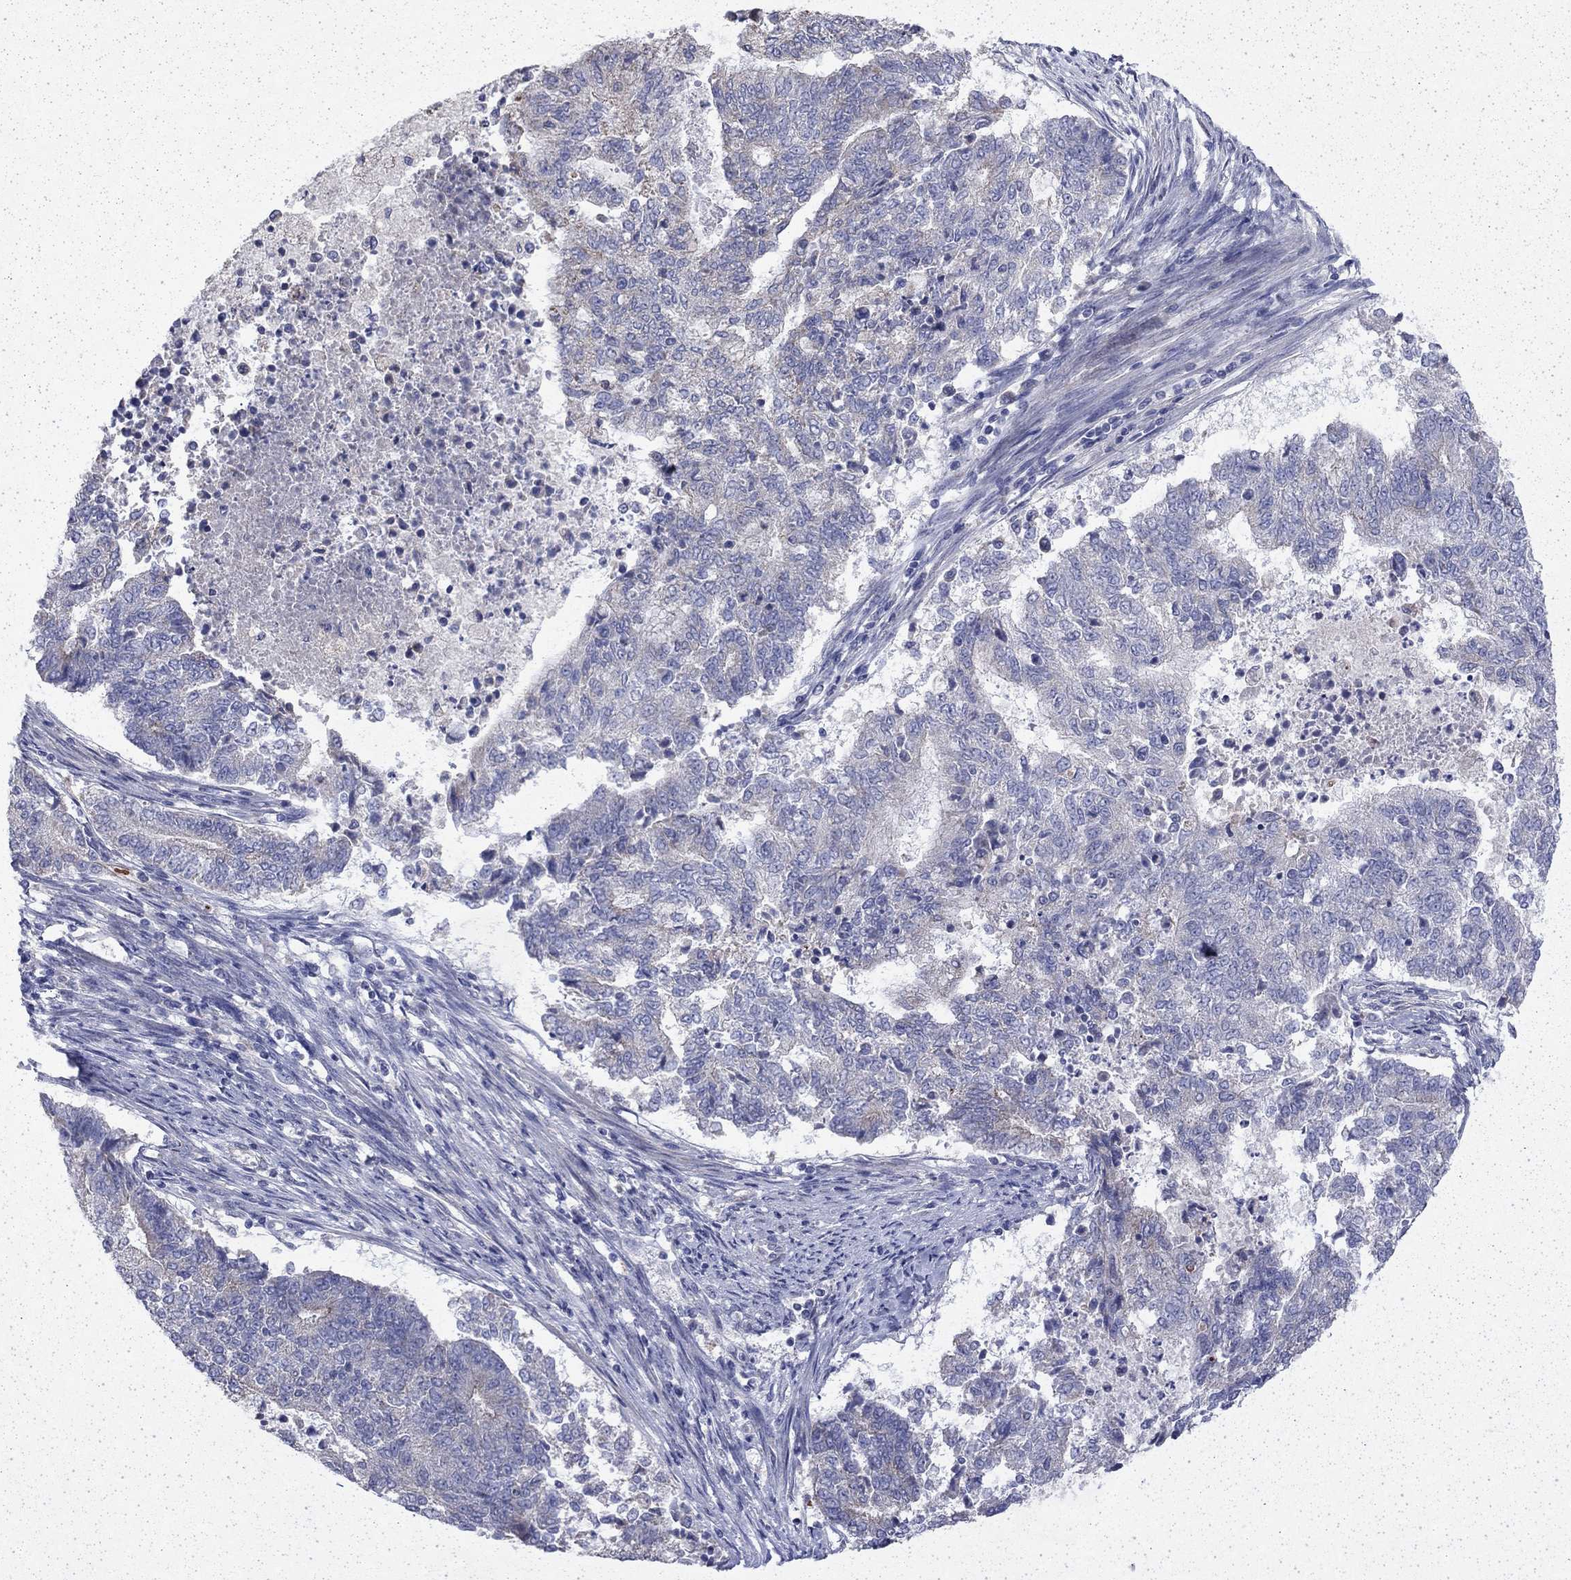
{"staining": {"intensity": "weak", "quantity": "<25%", "location": "cytoplasmic/membranous"}, "tissue": "endometrial cancer", "cell_type": "Tumor cells", "image_type": "cancer", "snomed": [{"axis": "morphology", "description": "Adenocarcinoma, NOS"}, {"axis": "topography", "description": "Endometrium"}], "caption": "Immunohistochemical staining of human endometrial cancer demonstrates no significant positivity in tumor cells.", "gene": "DTNA", "patient": {"sex": "female", "age": 65}}